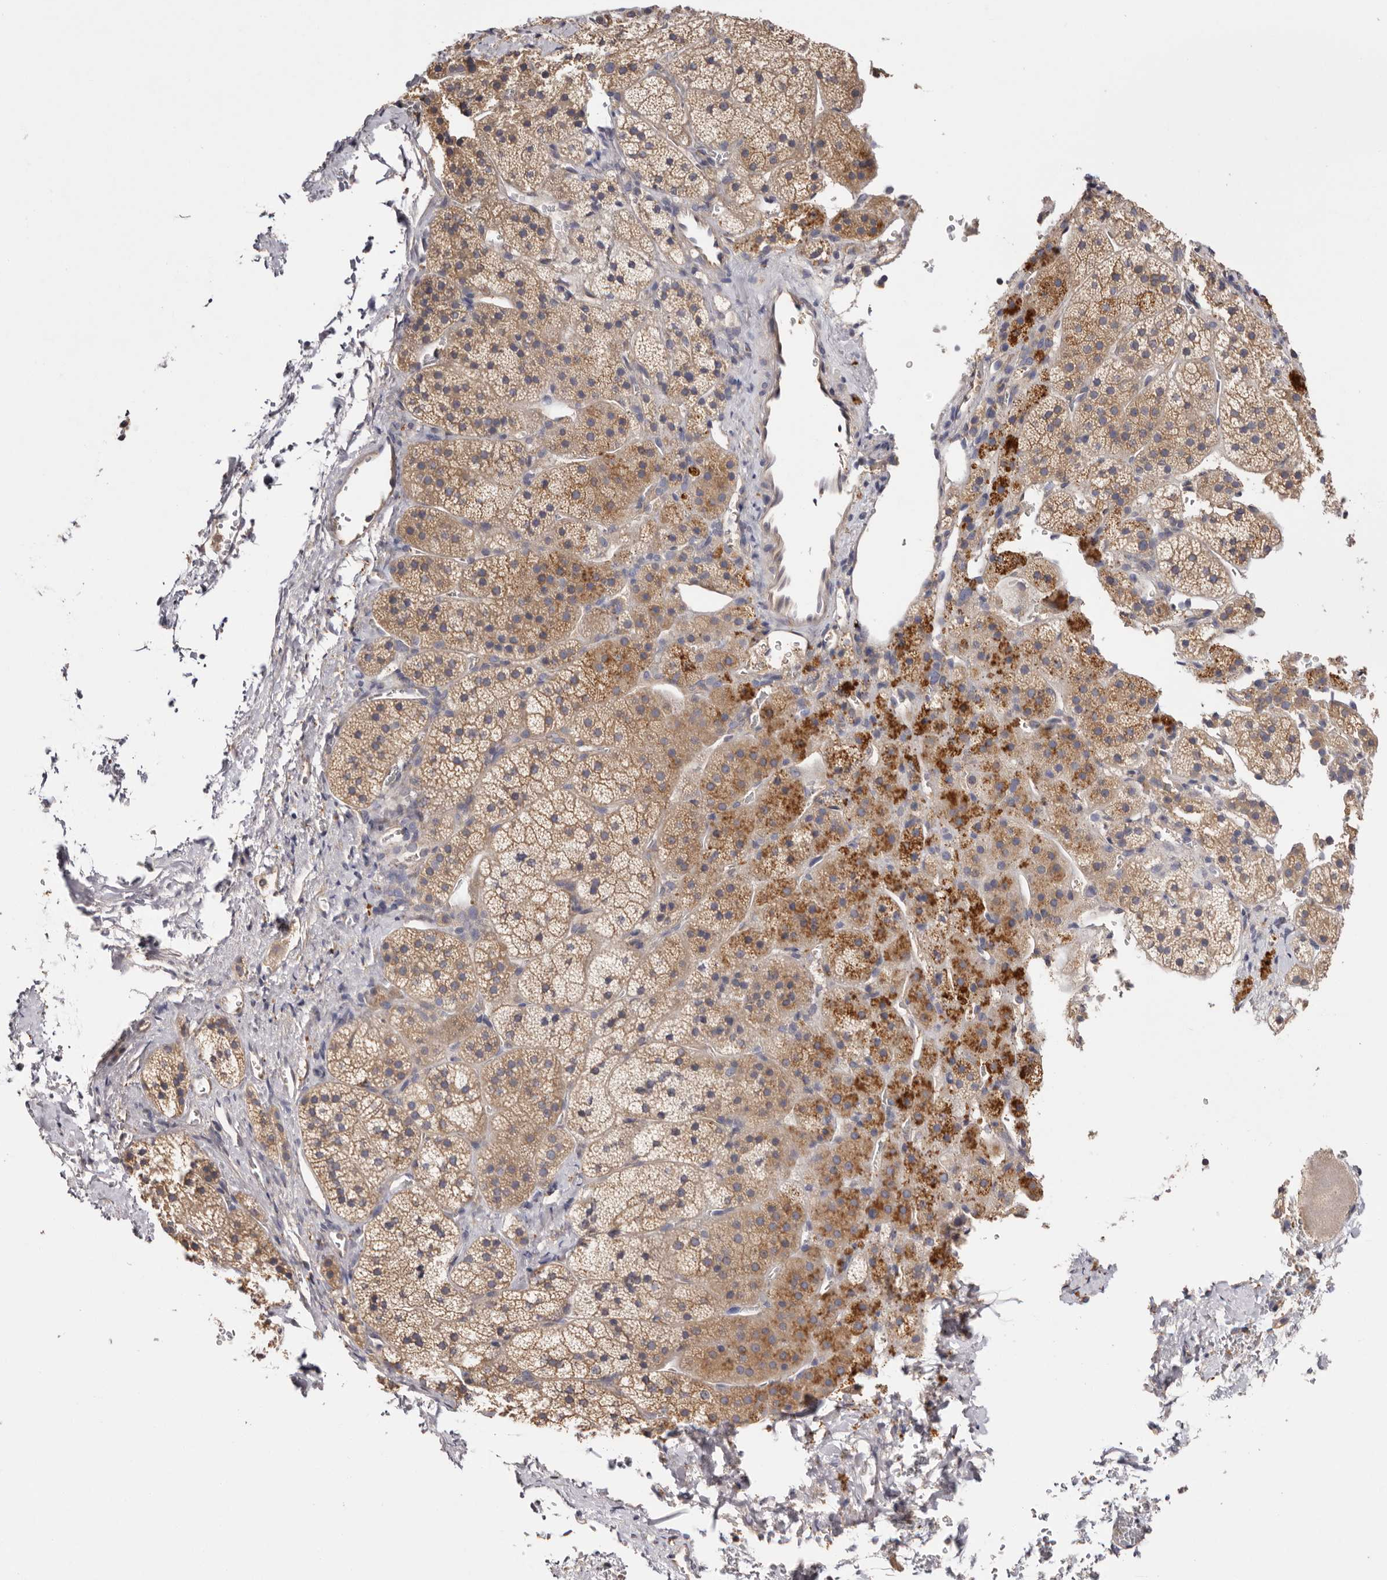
{"staining": {"intensity": "moderate", "quantity": ">75%", "location": "cytoplasmic/membranous"}, "tissue": "adrenal gland", "cell_type": "Glandular cells", "image_type": "normal", "snomed": [{"axis": "morphology", "description": "Normal tissue, NOS"}, {"axis": "topography", "description": "Adrenal gland"}], "caption": "IHC histopathology image of normal adrenal gland stained for a protein (brown), which exhibits medium levels of moderate cytoplasmic/membranous staining in about >75% of glandular cells.", "gene": "FAM167B", "patient": {"sex": "female", "age": 44}}